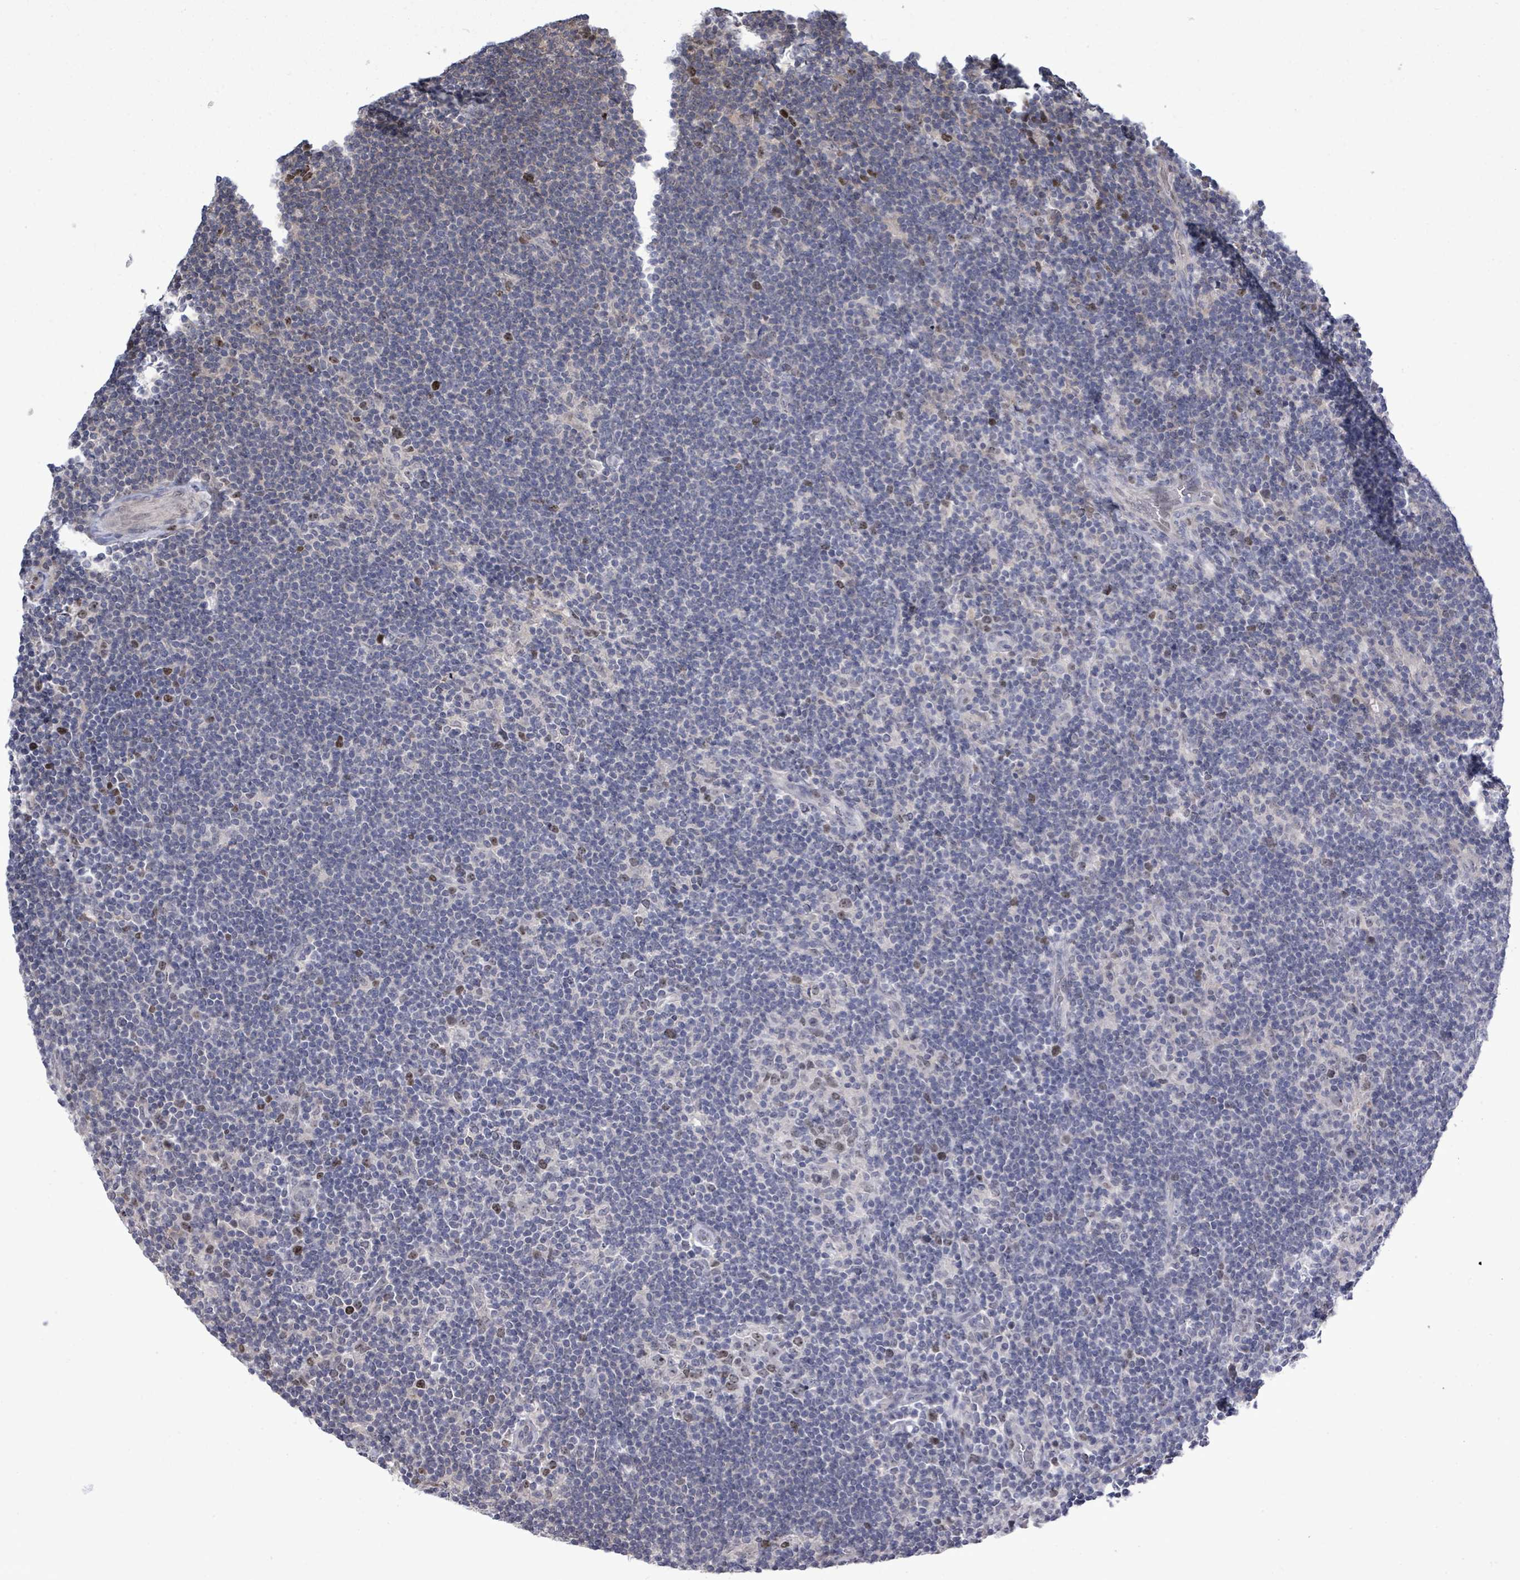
{"staining": {"intensity": "negative", "quantity": "none", "location": "none"}, "tissue": "lymphoma", "cell_type": "Tumor cells", "image_type": "cancer", "snomed": [{"axis": "morphology", "description": "Hodgkin's disease, NOS"}, {"axis": "topography", "description": "Lymph node"}], "caption": "An IHC image of lymphoma is shown. There is no staining in tumor cells of lymphoma. (DAB (3,3'-diaminobenzidine) immunohistochemistry with hematoxylin counter stain).", "gene": "PAPSS1", "patient": {"sex": "female", "age": 57}}